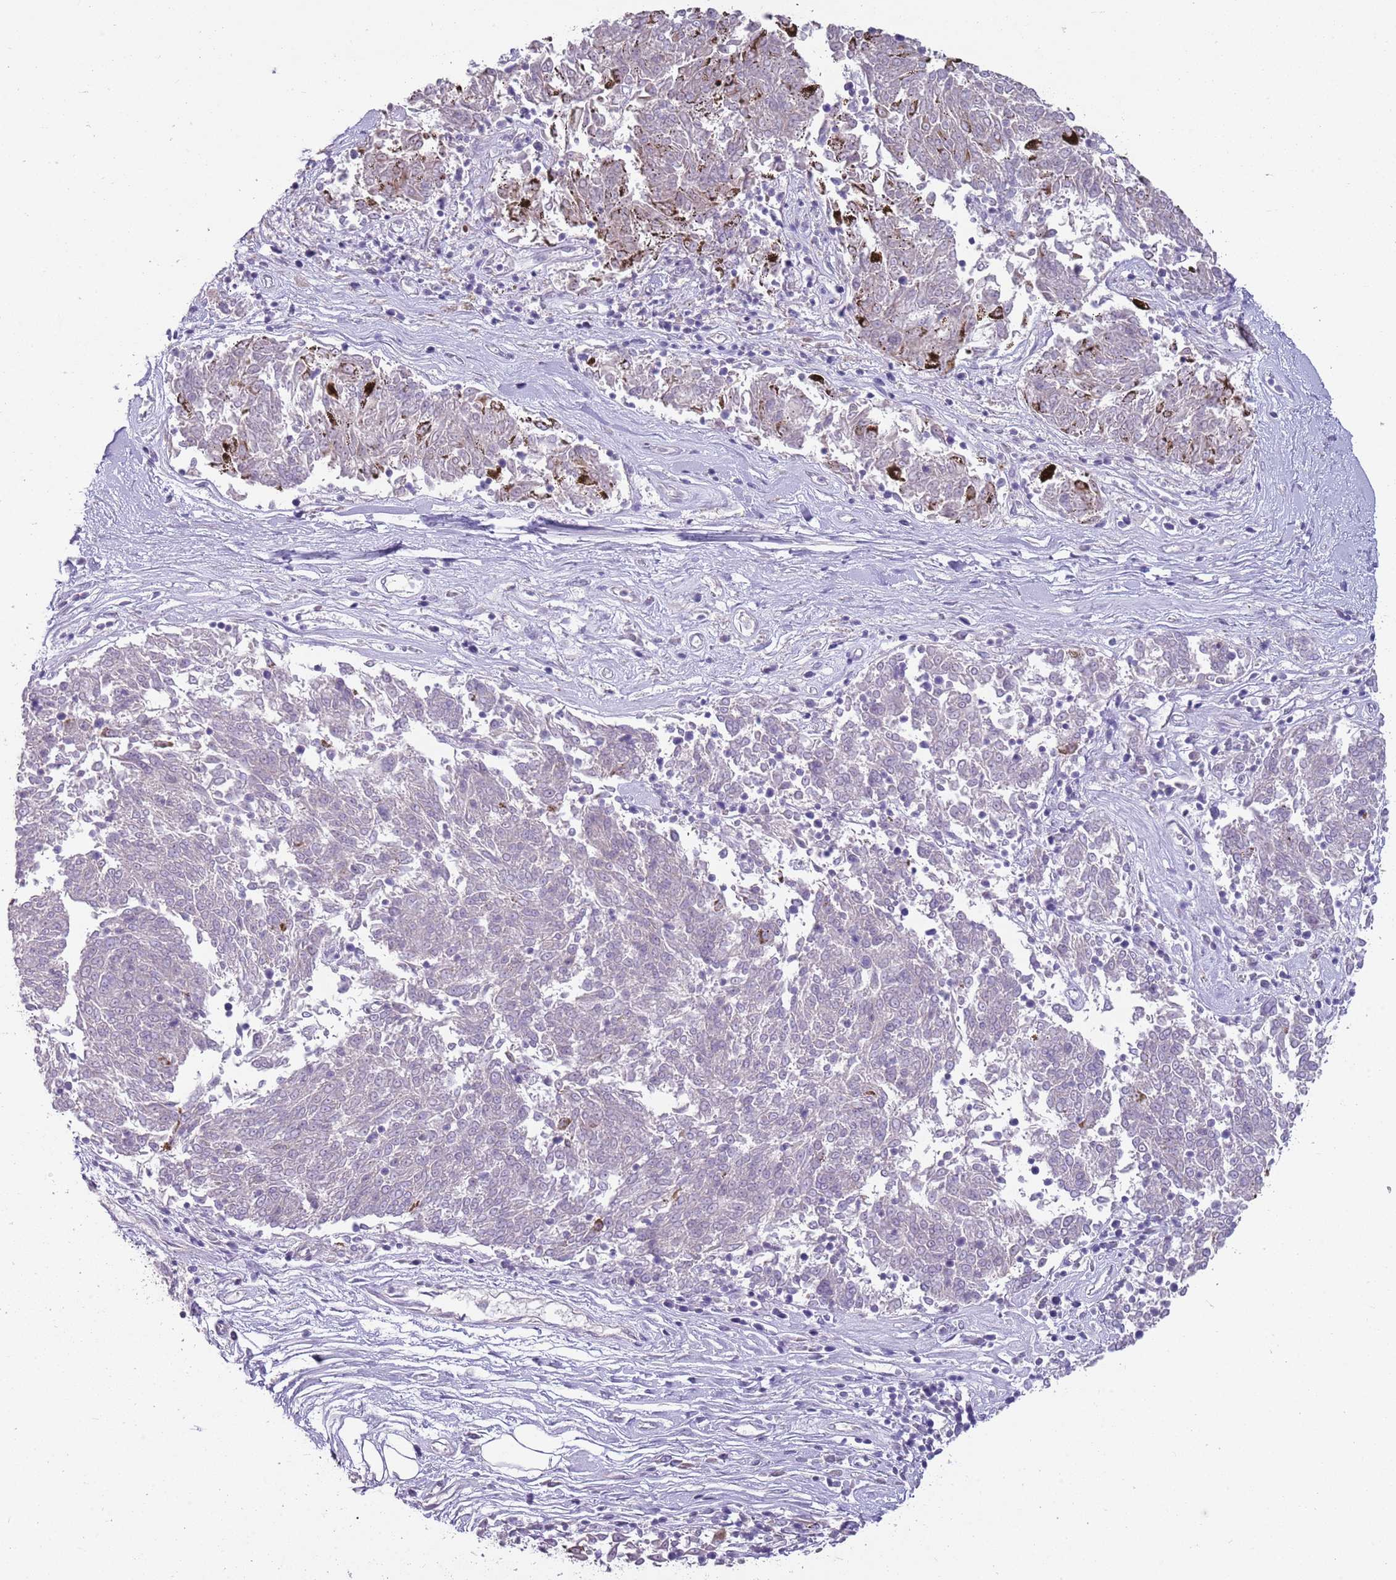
{"staining": {"intensity": "negative", "quantity": "none", "location": "none"}, "tissue": "melanoma", "cell_type": "Tumor cells", "image_type": "cancer", "snomed": [{"axis": "morphology", "description": "Malignant melanoma, NOS"}, {"axis": "topography", "description": "Skin"}], "caption": "The histopathology image demonstrates no staining of tumor cells in malignant melanoma. (DAB IHC with hematoxylin counter stain).", "gene": "ZNF583", "patient": {"sex": "female", "age": 72}}